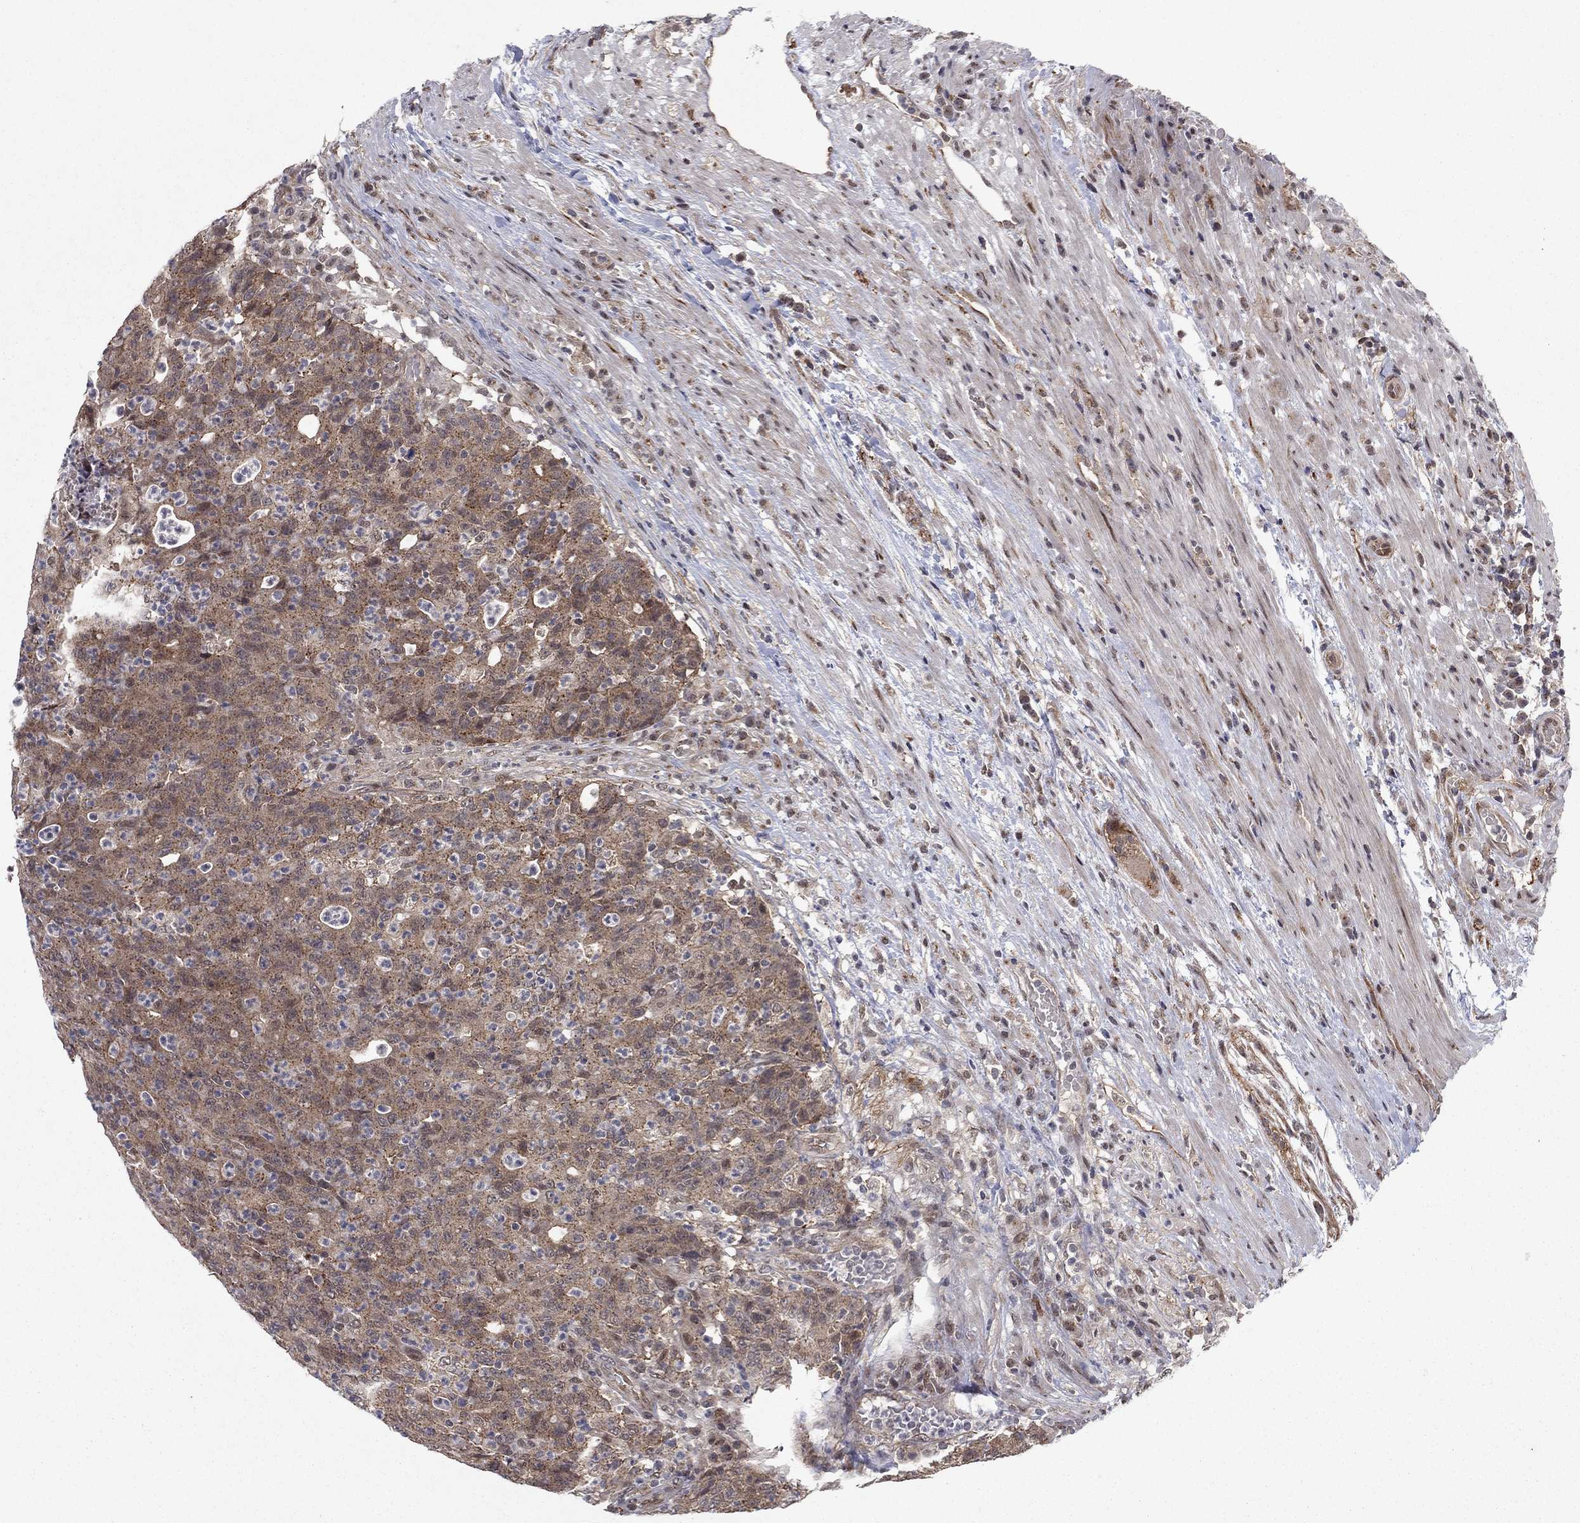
{"staining": {"intensity": "moderate", "quantity": "25%-75%", "location": "cytoplasmic/membranous"}, "tissue": "colorectal cancer", "cell_type": "Tumor cells", "image_type": "cancer", "snomed": [{"axis": "morphology", "description": "Adenocarcinoma, NOS"}, {"axis": "topography", "description": "Colon"}], "caption": "A micrograph of human colorectal adenocarcinoma stained for a protein demonstrates moderate cytoplasmic/membranous brown staining in tumor cells. The protein is shown in brown color, while the nuclei are stained blue.", "gene": "PSMC1", "patient": {"sex": "male", "age": 70}}